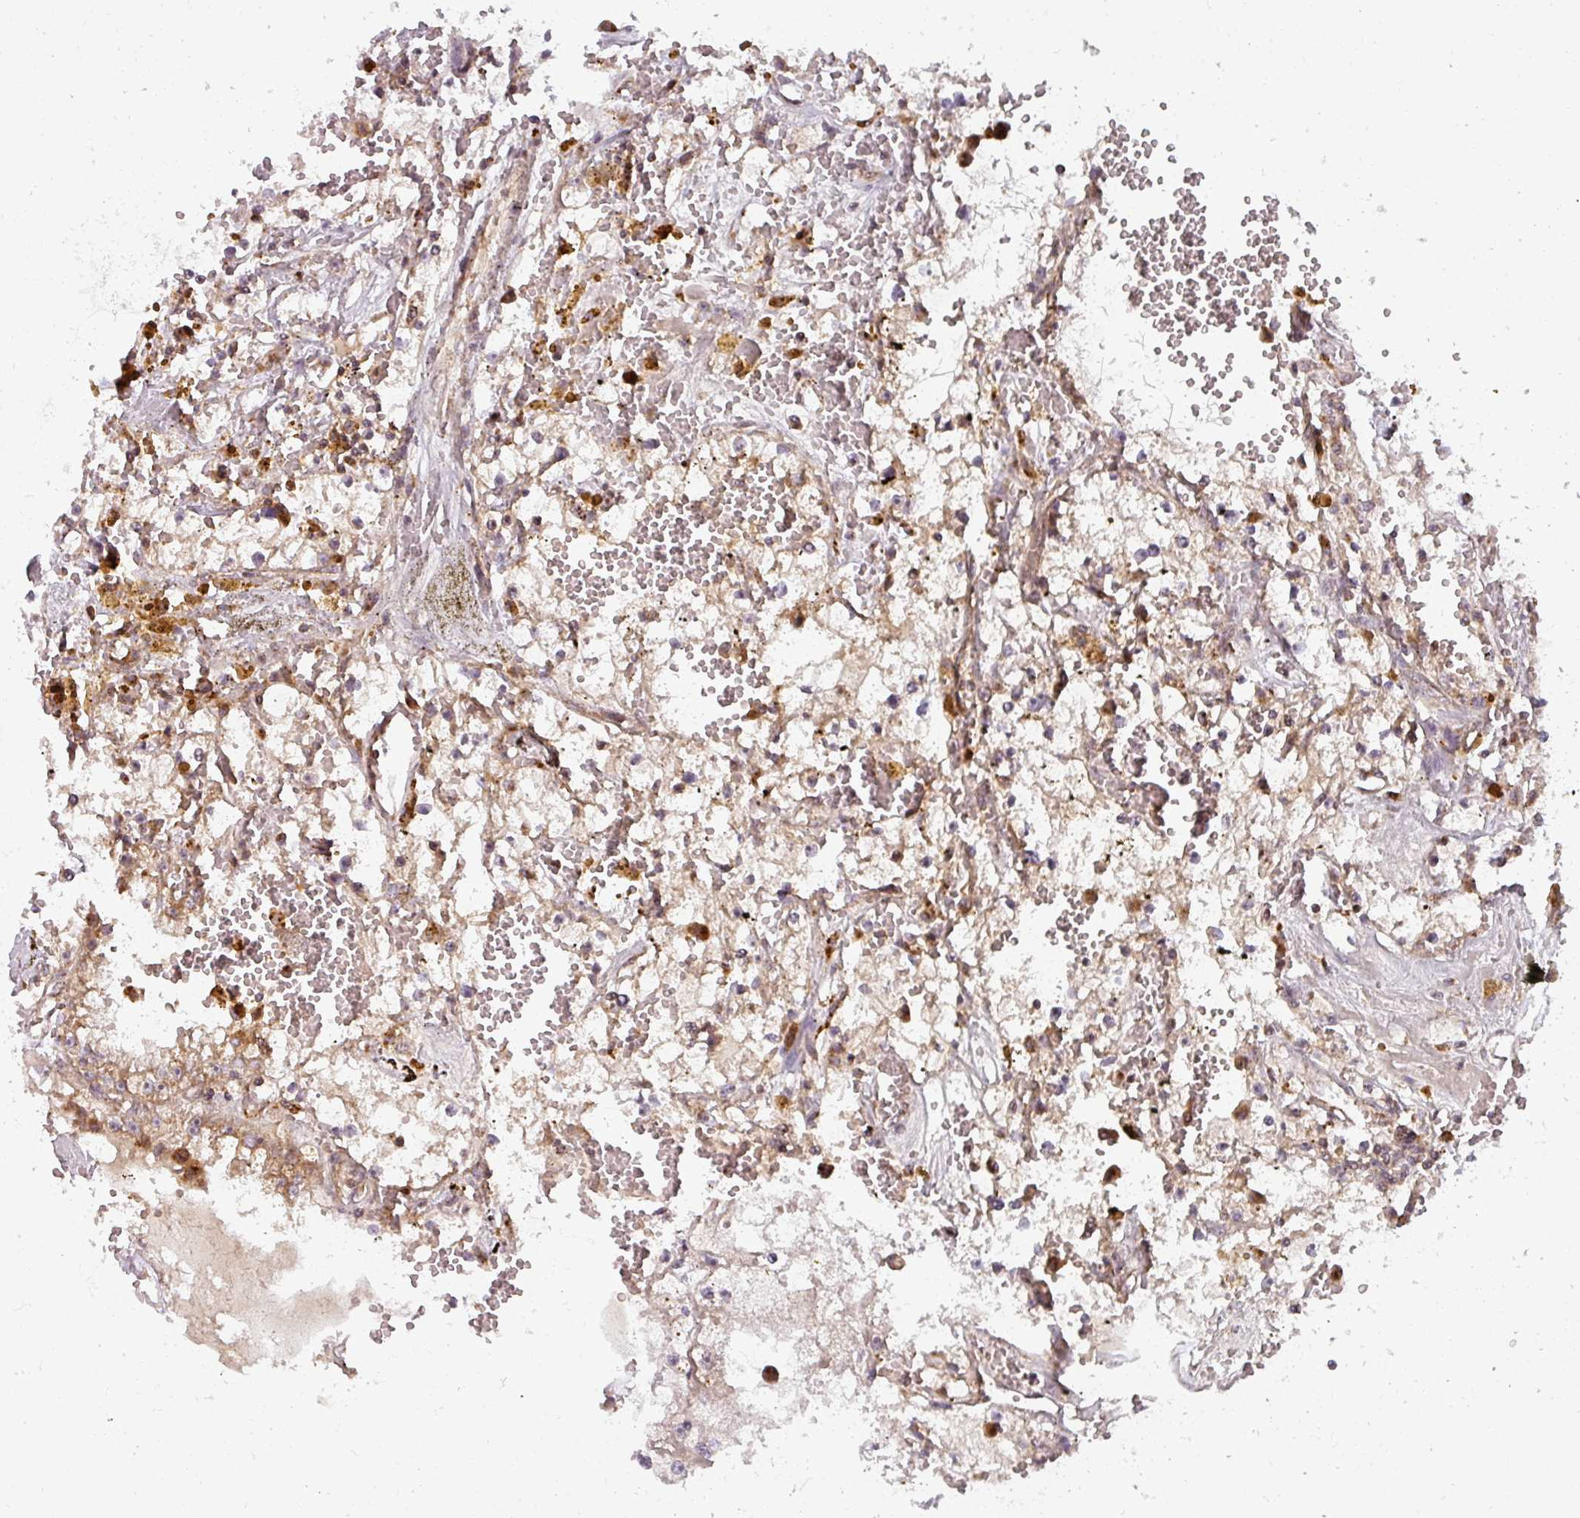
{"staining": {"intensity": "weak", "quantity": ">75%", "location": "cytoplasmic/membranous"}, "tissue": "renal cancer", "cell_type": "Tumor cells", "image_type": "cancer", "snomed": [{"axis": "morphology", "description": "Adenocarcinoma, NOS"}, {"axis": "topography", "description": "Kidney"}], "caption": "An immunohistochemistry (IHC) micrograph of tumor tissue is shown. Protein staining in brown shows weak cytoplasmic/membranous positivity in renal adenocarcinoma within tumor cells.", "gene": "MRPS16", "patient": {"sex": "male", "age": 56}}